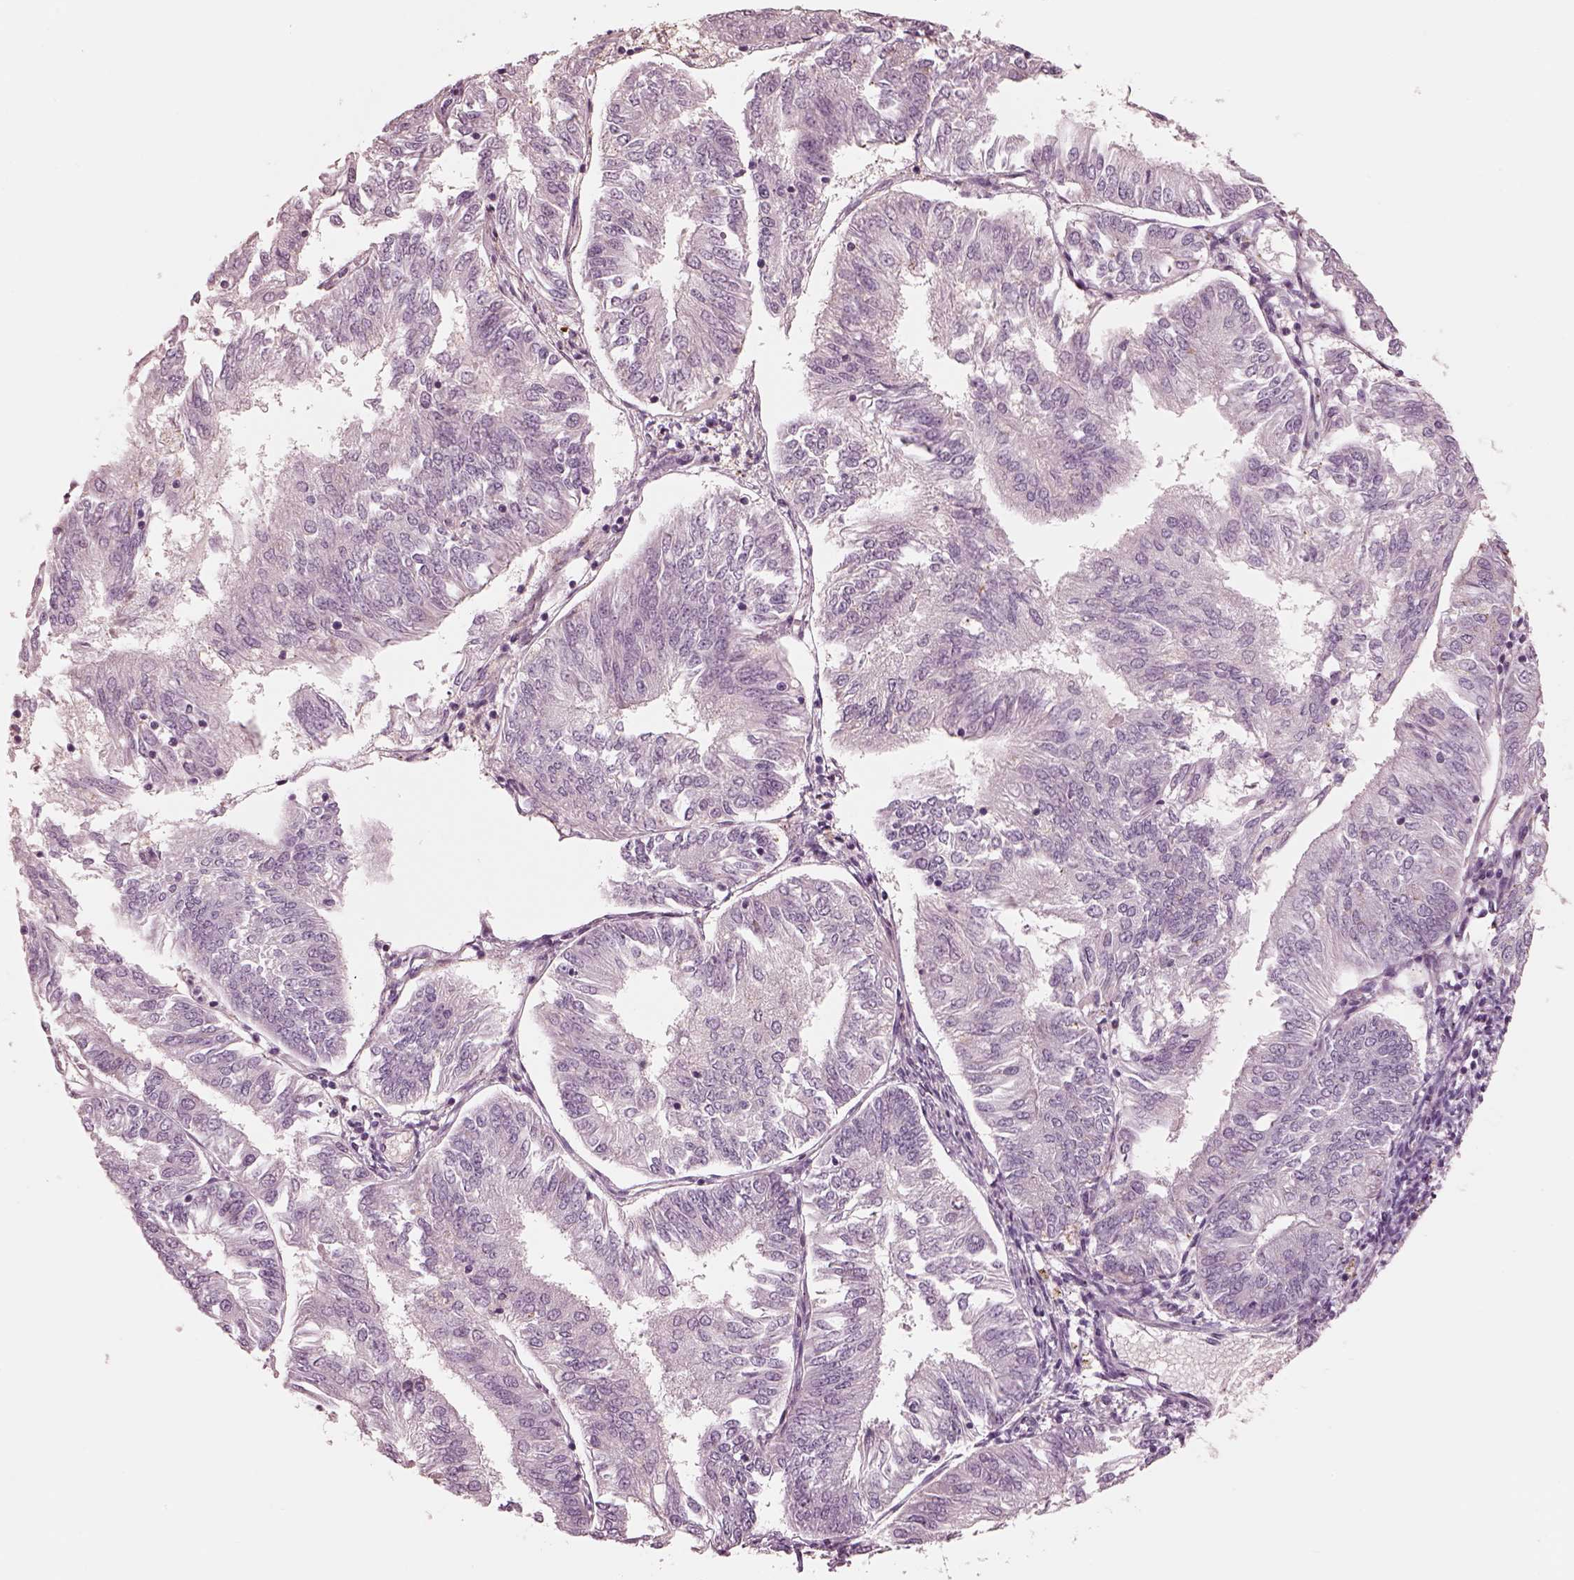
{"staining": {"intensity": "negative", "quantity": "none", "location": "none"}, "tissue": "endometrial cancer", "cell_type": "Tumor cells", "image_type": "cancer", "snomed": [{"axis": "morphology", "description": "Adenocarcinoma, NOS"}, {"axis": "topography", "description": "Endometrium"}], "caption": "Immunohistochemical staining of human endometrial cancer shows no significant expression in tumor cells. (DAB (3,3'-diaminobenzidine) IHC, high magnification).", "gene": "CADM2", "patient": {"sex": "female", "age": 58}}